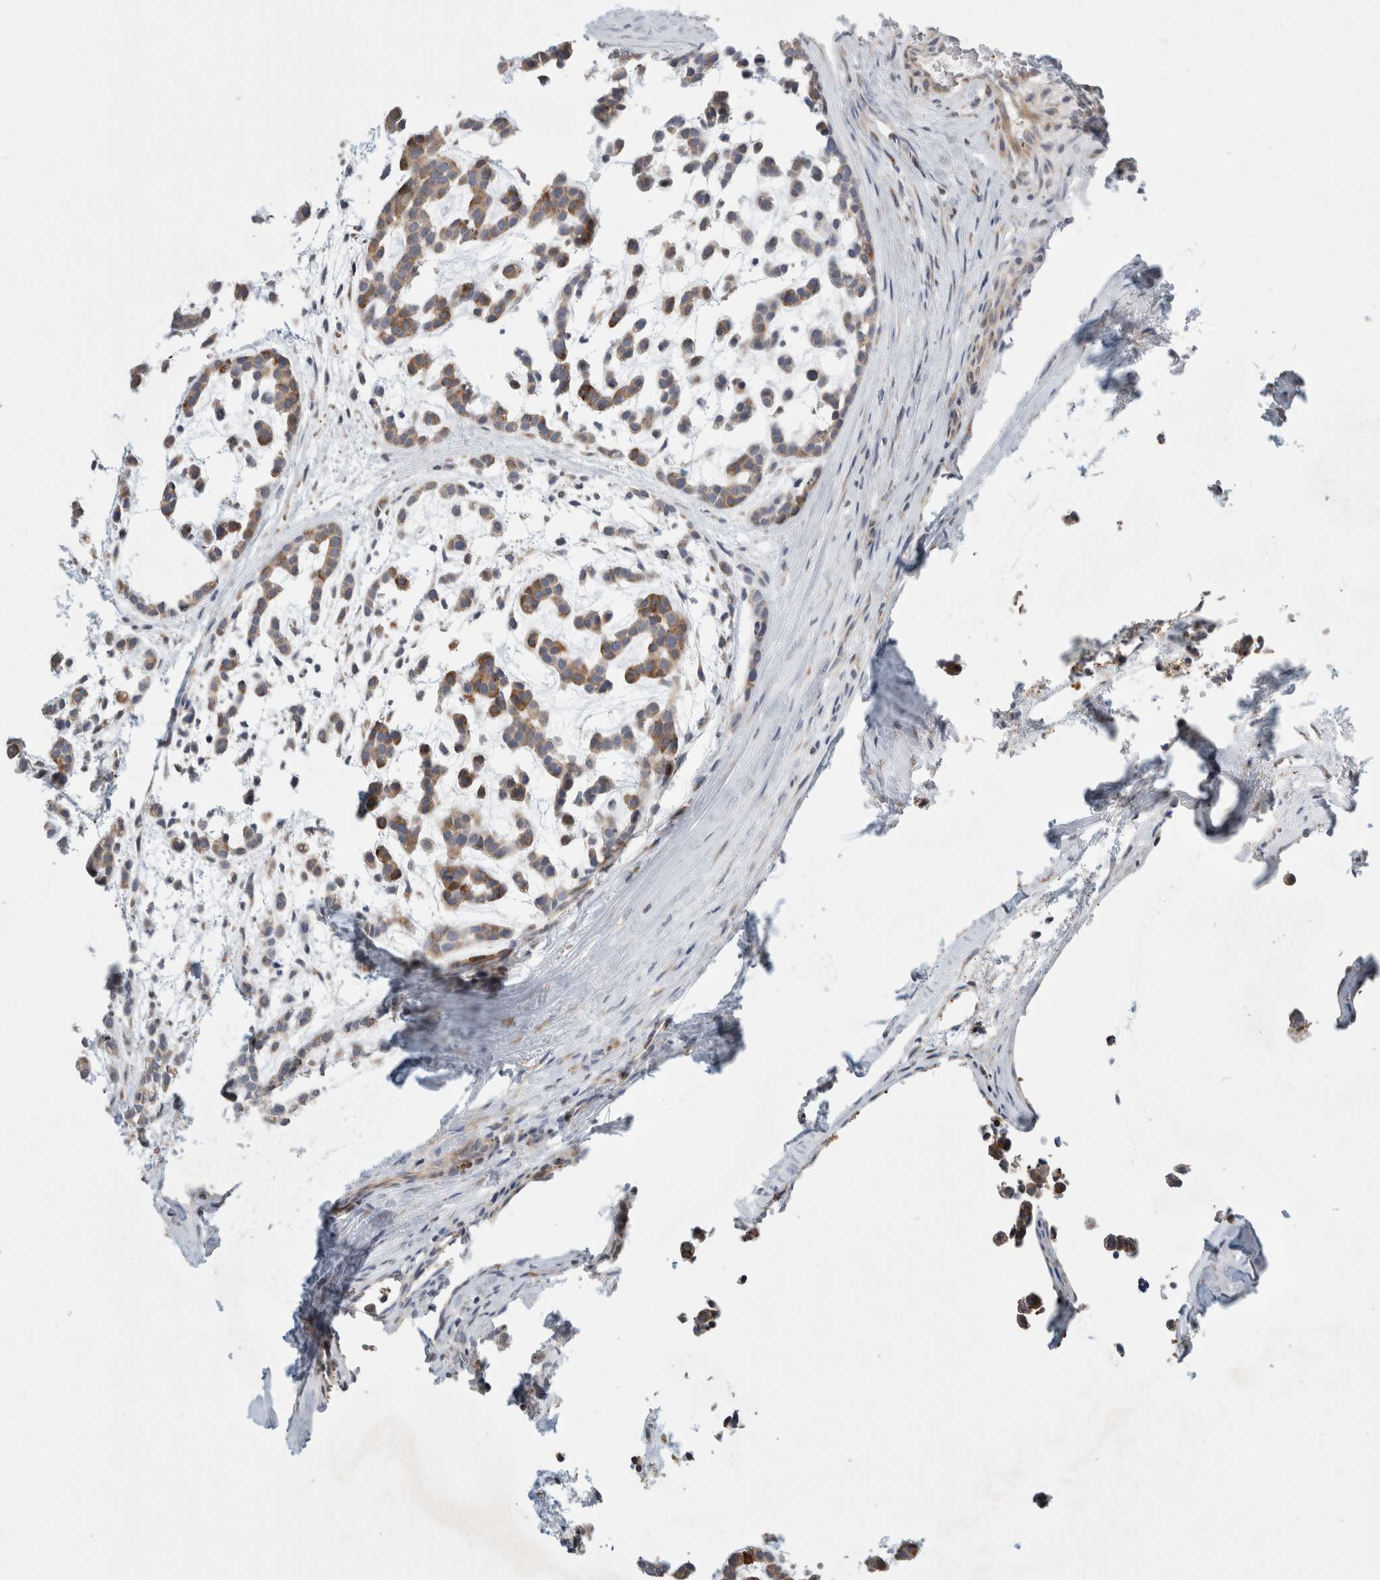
{"staining": {"intensity": "moderate", "quantity": "25%-75%", "location": "cytoplasmic/membranous"}, "tissue": "head and neck cancer", "cell_type": "Tumor cells", "image_type": "cancer", "snomed": [{"axis": "morphology", "description": "Adenocarcinoma, NOS"}, {"axis": "morphology", "description": "Adenoma, NOS"}, {"axis": "topography", "description": "Head-Neck"}], "caption": "DAB (3,3'-diaminobenzidine) immunohistochemical staining of head and neck cancer (adenocarcinoma) exhibits moderate cytoplasmic/membranous protein positivity in about 25%-75% of tumor cells.", "gene": "TRMT9B", "patient": {"sex": "female", "age": 55}}